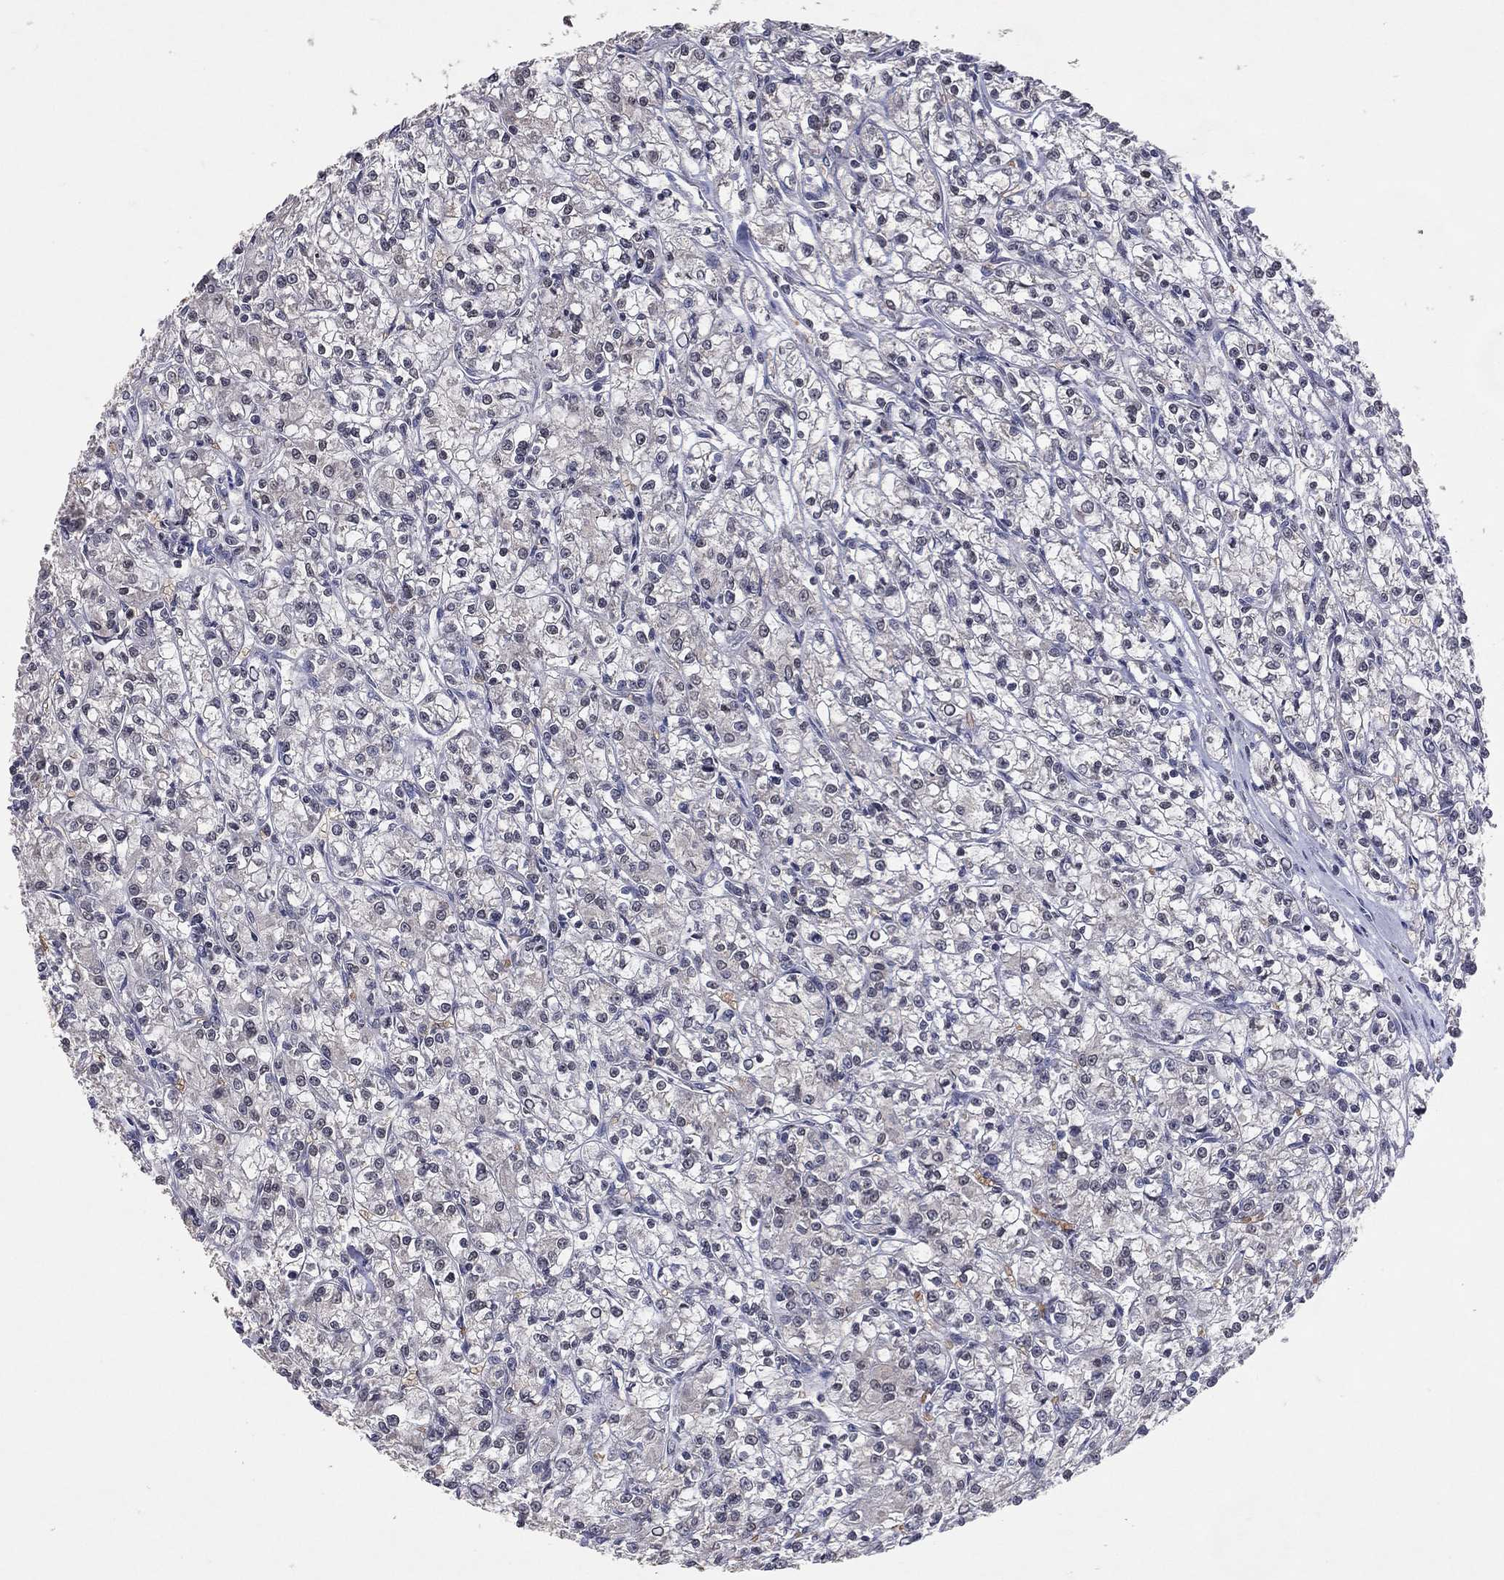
{"staining": {"intensity": "negative", "quantity": "none", "location": "none"}, "tissue": "renal cancer", "cell_type": "Tumor cells", "image_type": "cancer", "snomed": [{"axis": "morphology", "description": "Adenocarcinoma, NOS"}, {"axis": "topography", "description": "Kidney"}], "caption": "This photomicrograph is of renal adenocarcinoma stained with immunohistochemistry to label a protein in brown with the nuclei are counter-stained blue. There is no staining in tumor cells.", "gene": "DNAH7", "patient": {"sex": "female", "age": 59}}